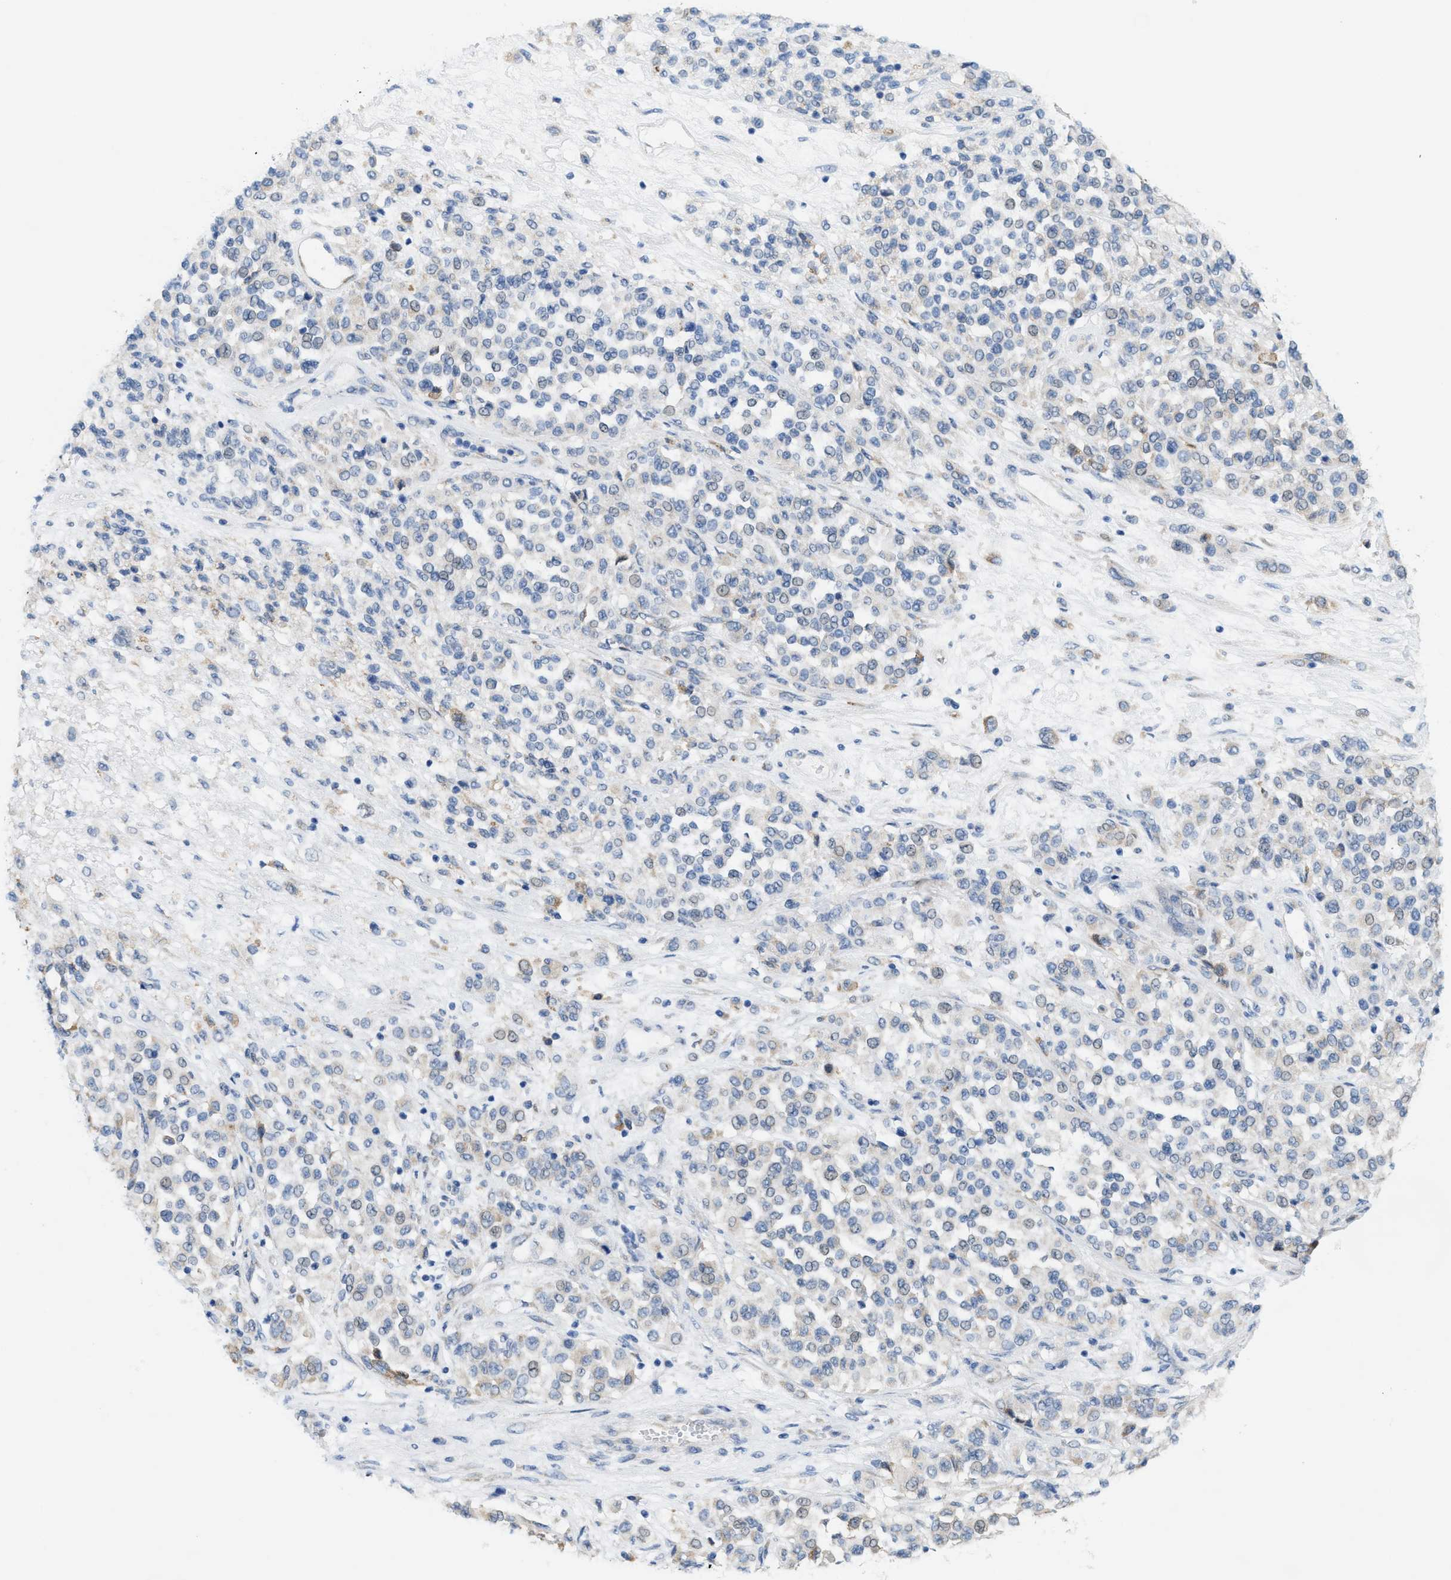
{"staining": {"intensity": "negative", "quantity": "none", "location": "none"}, "tissue": "melanoma", "cell_type": "Tumor cells", "image_type": "cancer", "snomed": [{"axis": "morphology", "description": "Malignant melanoma, Metastatic site"}, {"axis": "topography", "description": "Pancreas"}], "caption": "This is an immunohistochemistry image of human melanoma. There is no positivity in tumor cells.", "gene": "KIFC3", "patient": {"sex": "female", "age": 30}}